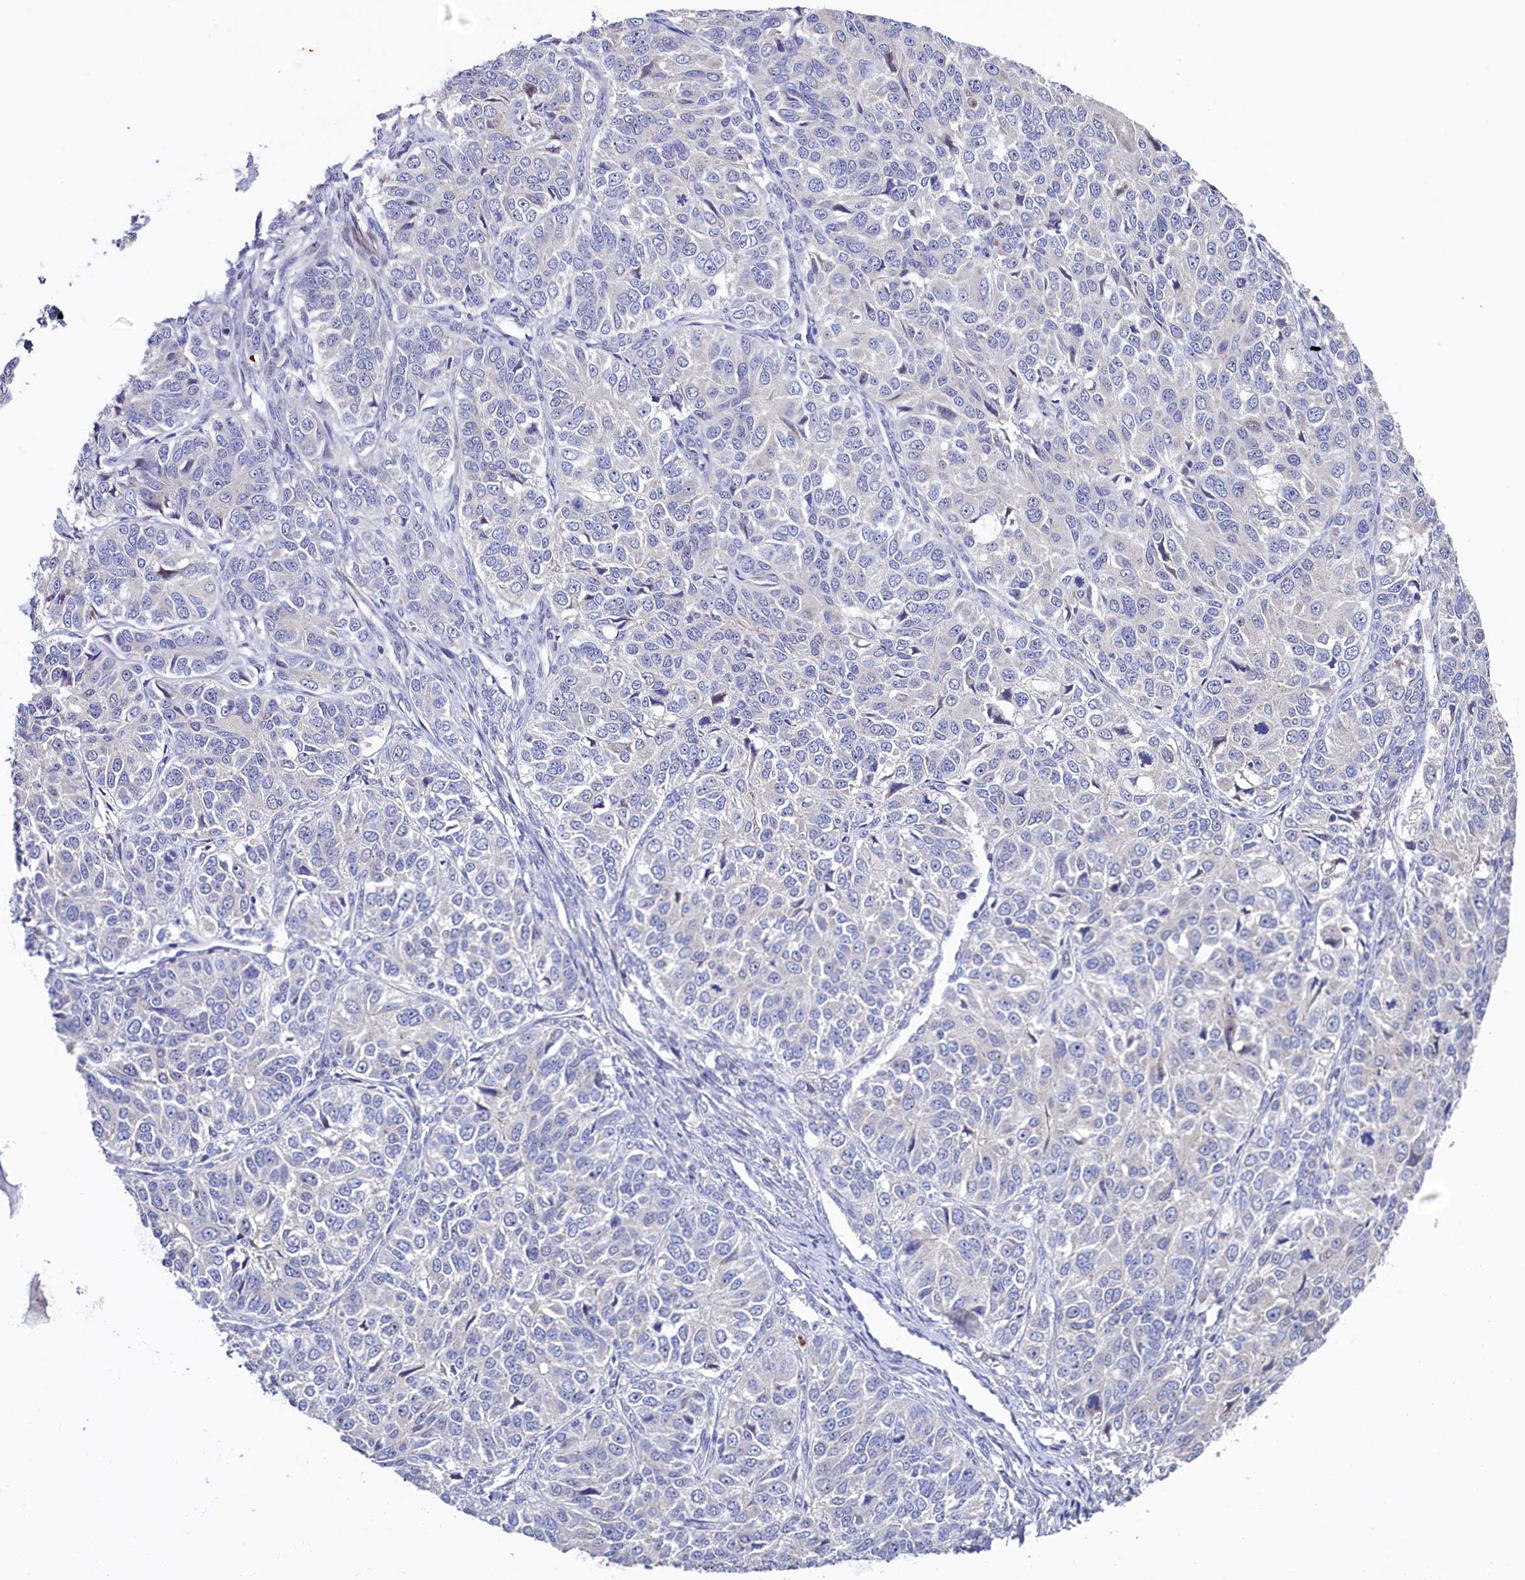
{"staining": {"intensity": "negative", "quantity": "none", "location": "none"}, "tissue": "ovarian cancer", "cell_type": "Tumor cells", "image_type": "cancer", "snomed": [{"axis": "morphology", "description": "Carcinoma, endometroid"}, {"axis": "topography", "description": "Ovary"}], "caption": "This is an immunohistochemistry (IHC) image of ovarian endometroid carcinoma. There is no expression in tumor cells.", "gene": "PIK3C3", "patient": {"sex": "female", "age": 51}}